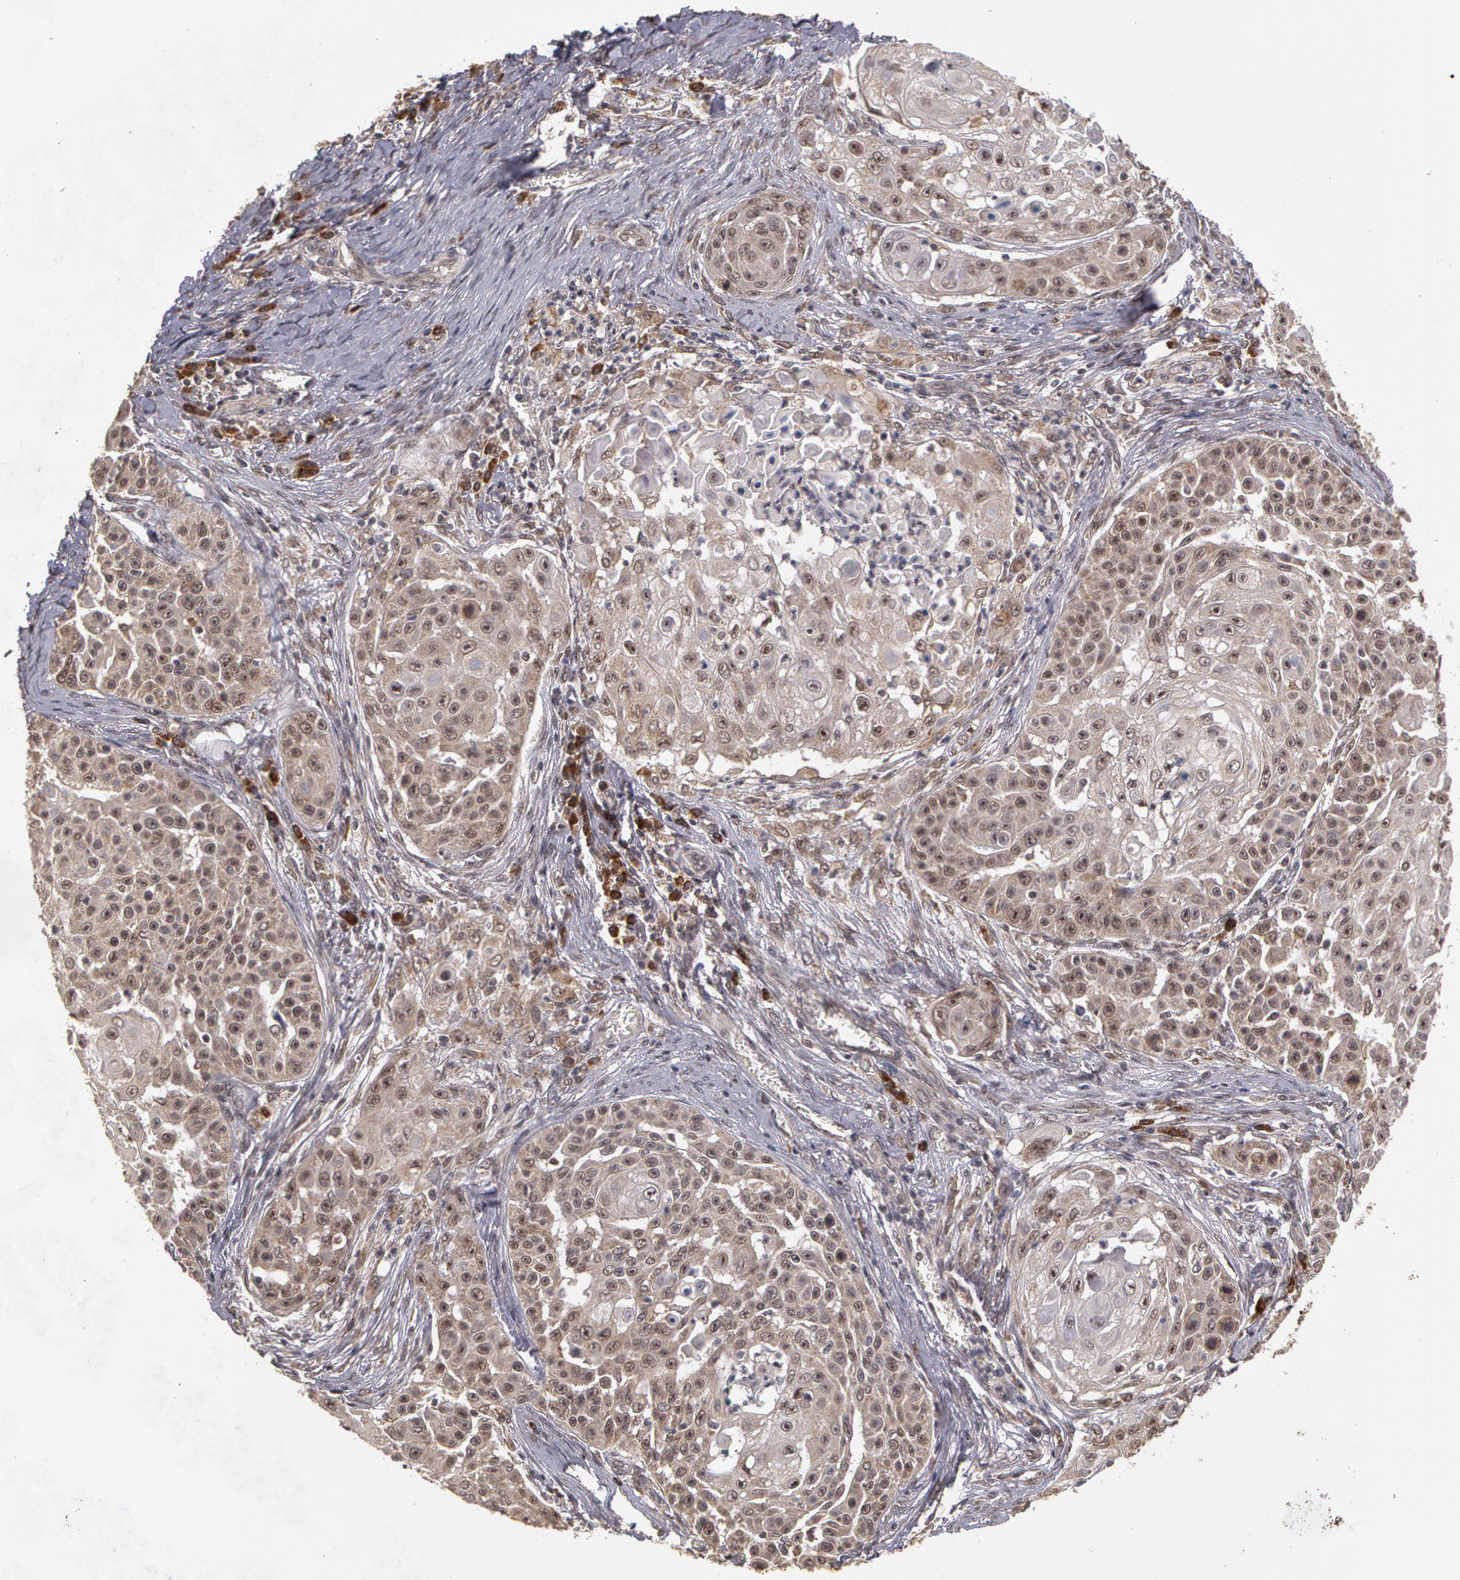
{"staining": {"intensity": "weak", "quantity": ">75%", "location": "cytoplasmic/membranous"}, "tissue": "skin cancer", "cell_type": "Tumor cells", "image_type": "cancer", "snomed": [{"axis": "morphology", "description": "Squamous cell carcinoma, NOS"}, {"axis": "topography", "description": "Skin"}], "caption": "Protein expression analysis of human skin cancer (squamous cell carcinoma) reveals weak cytoplasmic/membranous positivity in about >75% of tumor cells.", "gene": "GLIS1", "patient": {"sex": "female", "age": 57}}